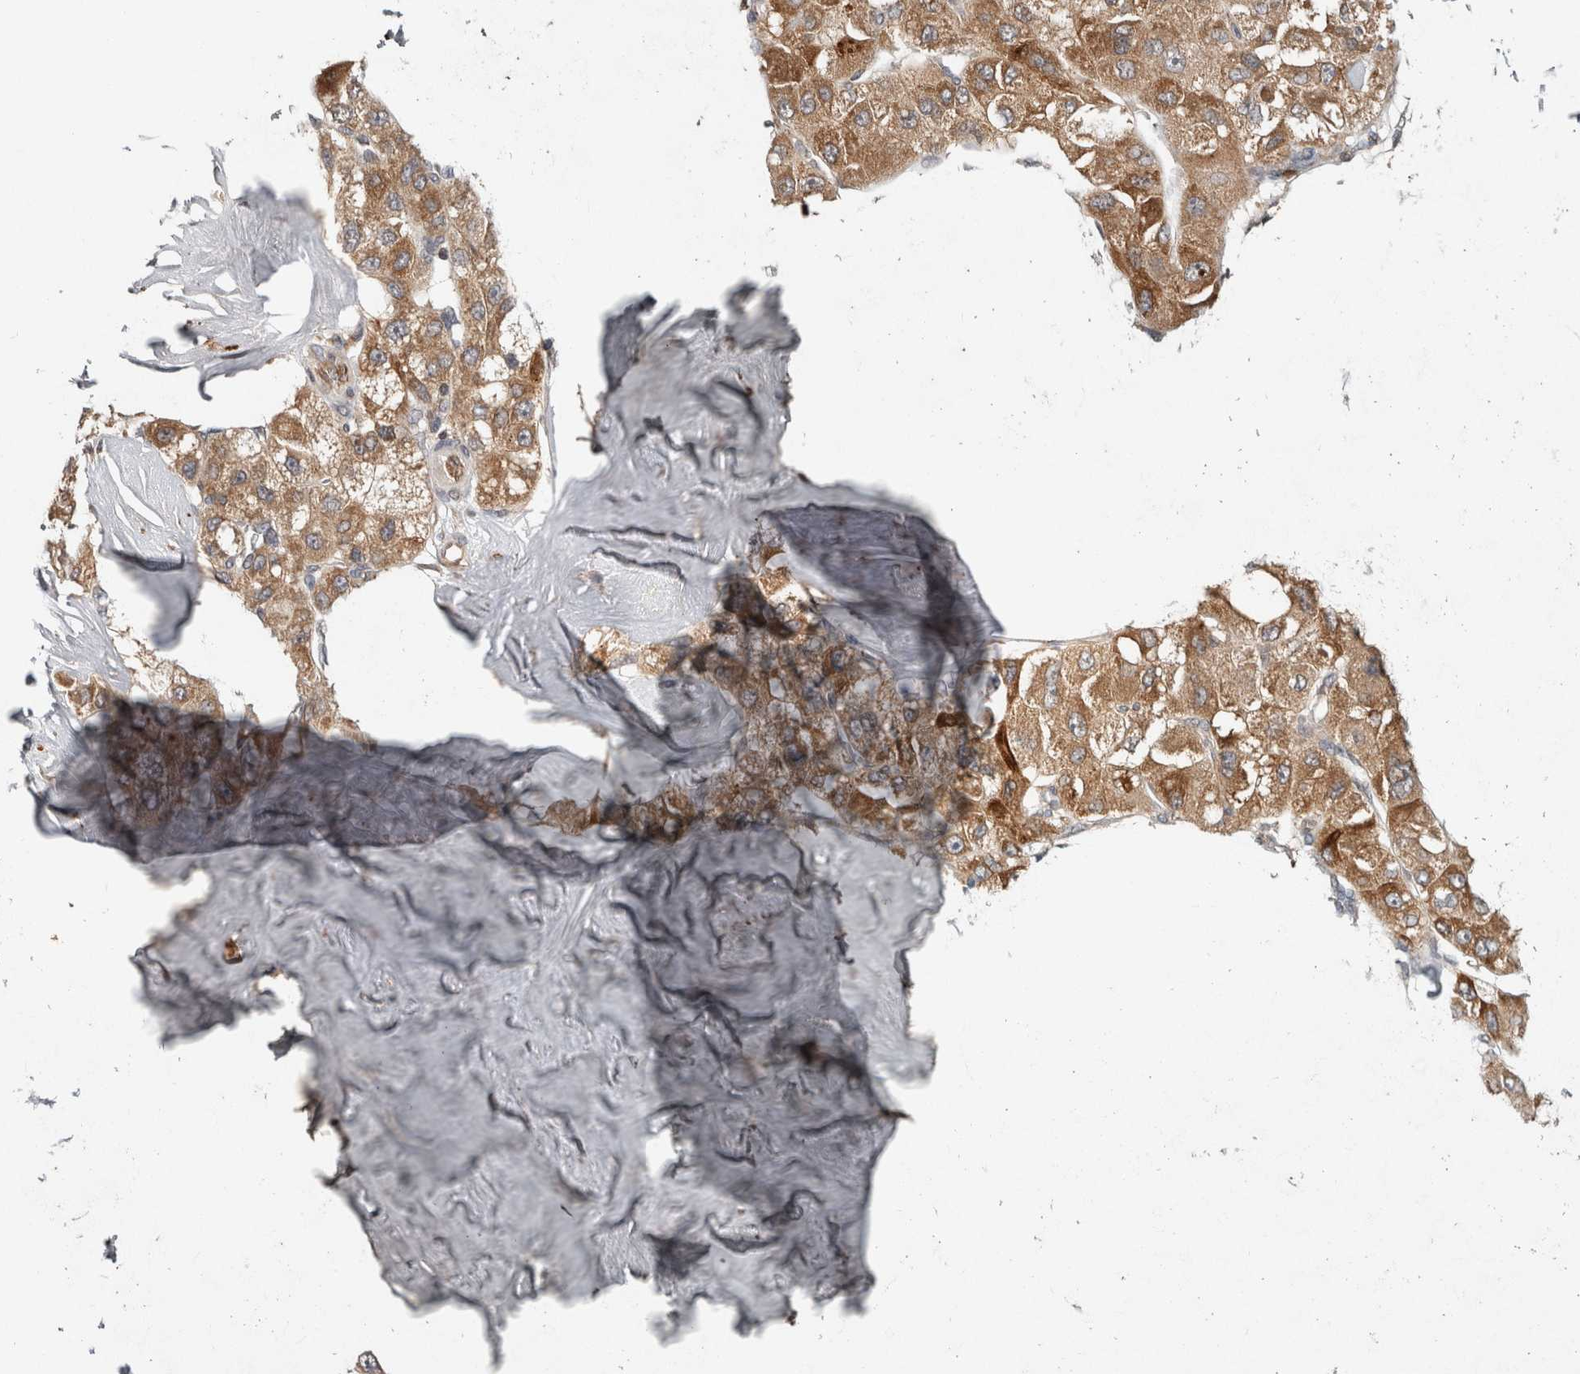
{"staining": {"intensity": "moderate", "quantity": ">75%", "location": "cytoplasmic/membranous"}, "tissue": "liver cancer", "cell_type": "Tumor cells", "image_type": "cancer", "snomed": [{"axis": "morphology", "description": "Carcinoma, Hepatocellular, NOS"}, {"axis": "topography", "description": "Liver"}], "caption": "Liver hepatocellular carcinoma tissue exhibits moderate cytoplasmic/membranous positivity in about >75% of tumor cells, visualized by immunohistochemistry.", "gene": "HMOX2", "patient": {"sex": "male", "age": 80}}